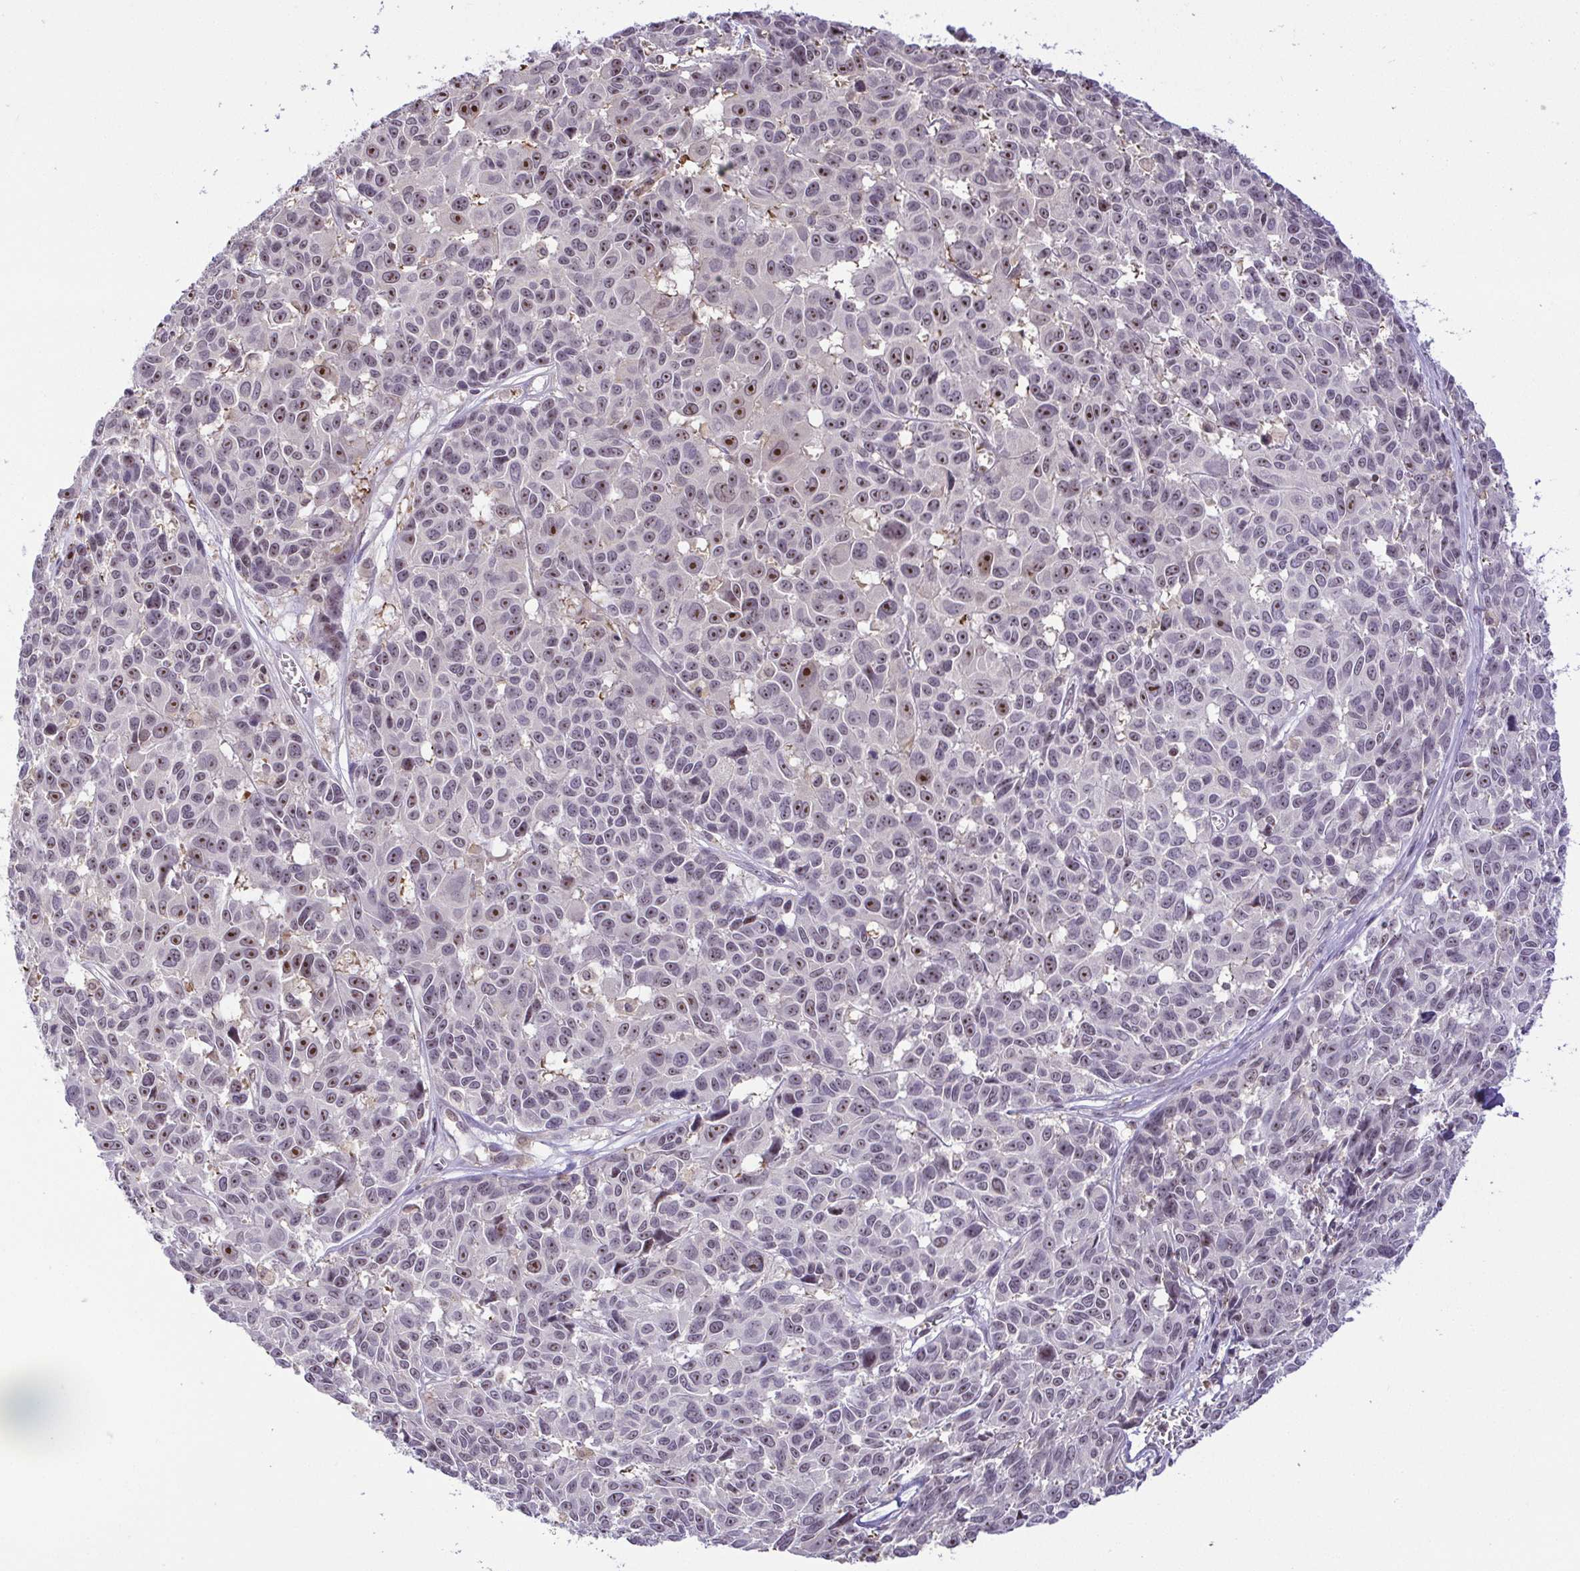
{"staining": {"intensity": "strong", "quantity": "25%-75%", "location": "nuclear"}, "tissue": "melanoma", "cell_type": "Tumor cells", "image_type": "cancer", "snomed": [{"axis": "morphology", "description": "Malignant melanoma, NOS"}, {"axis": "topography", "description": "Skin"}], "caption": "A high-resolution photomicrograph shows immunohistochemistry staining of malignant melanoma, which demonstrates strong nuclear positivity in approximately 25%-75% of tumor cells. Using DAB (3,3'-diaminobenzidine) (brown) and hematoxylin (blue) stains, captured at high magnification using brightfield microscopy.", "gene": "RSL24D1", "patient": {"sex": "female", "age": 66}}